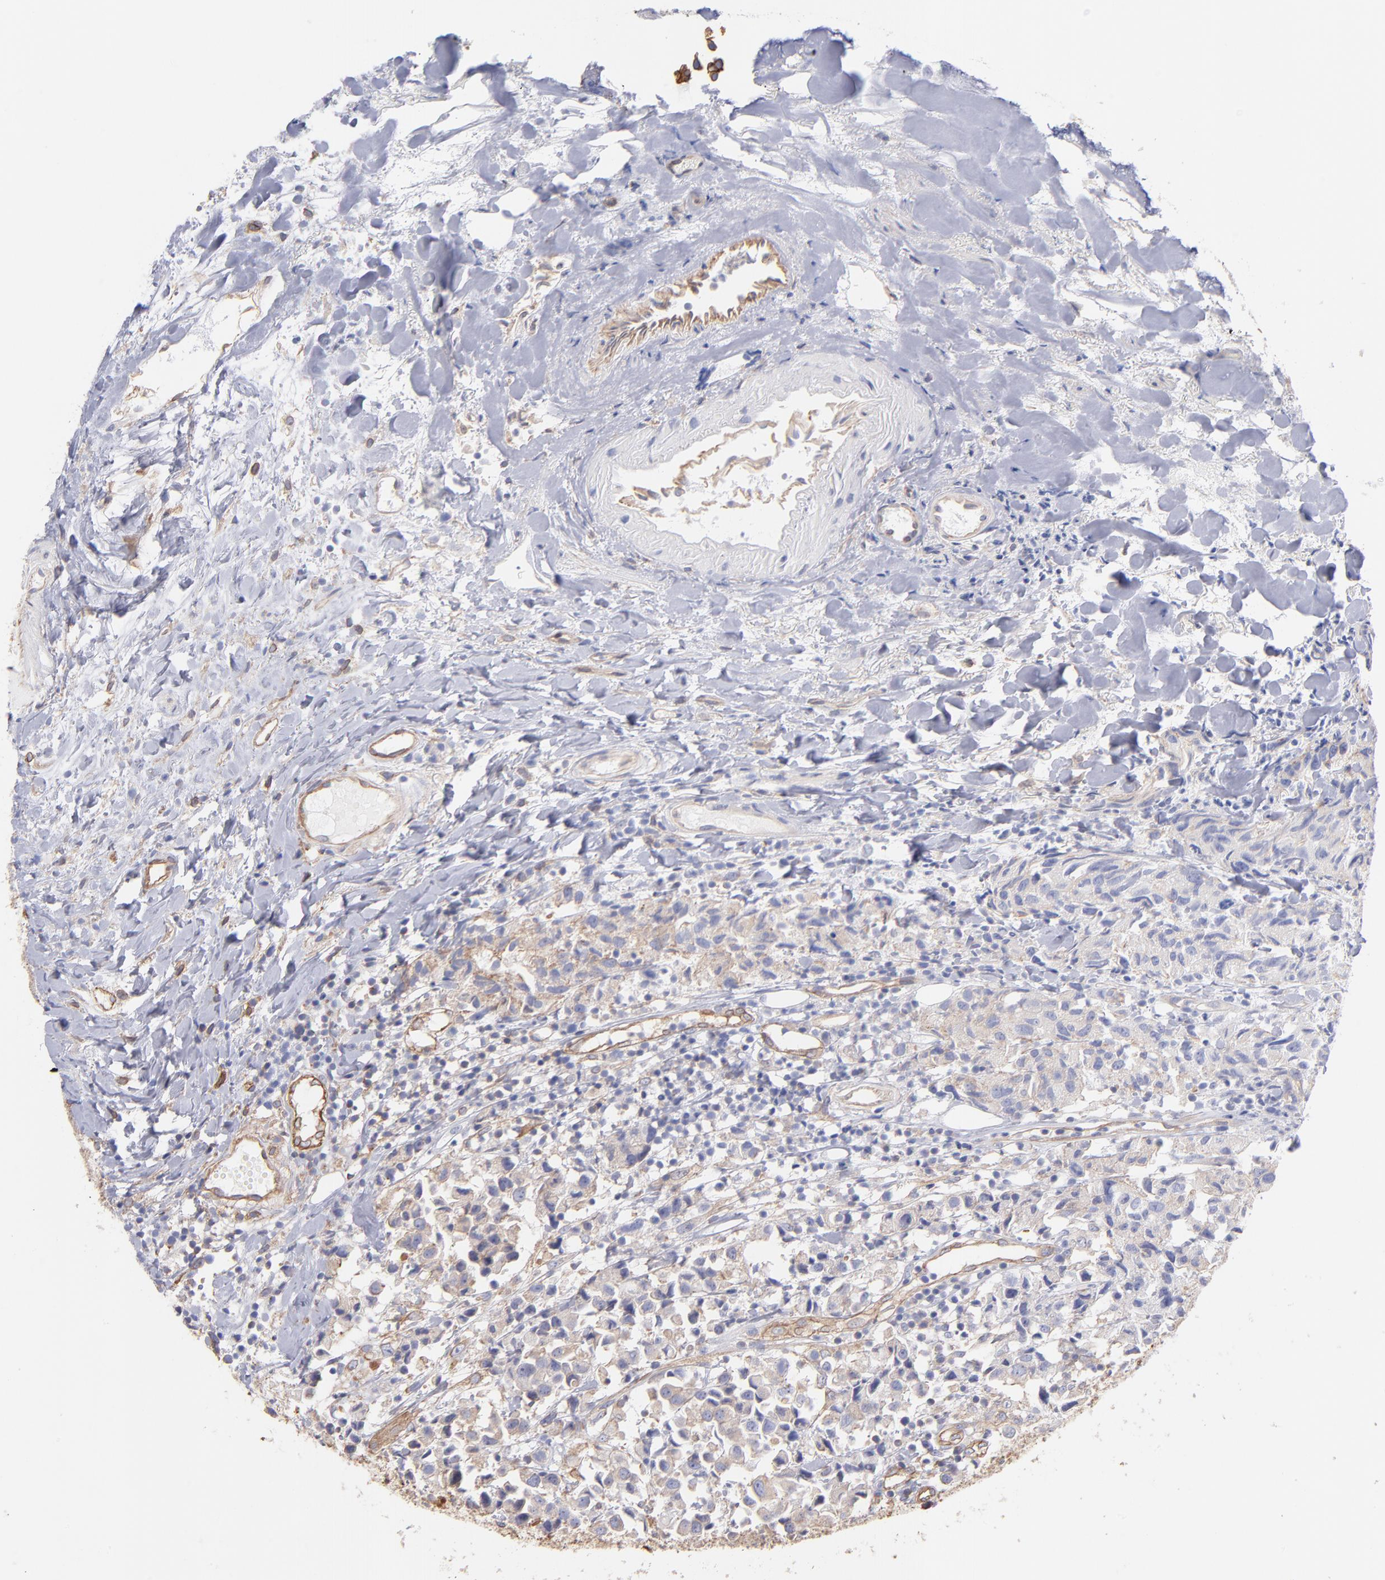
{"staining": {"intensity": "moderate", "quantity": ">75%", "location": "cytoplasmic/membranous"}, "tissue": "urothelial cancer", "cell_type": "Tumor cells", "image_type": "cancer", "snomed": [{"axis": "morphology", "description": "Urothelial carcinoma, High grade"}, {"axis": "topography", "description": "Urinary bladder"}], "caption": "This image exhibits IHC staining of urothelial cancer, with medium moderate cytoplasmic/membranous expression in about >75% of tumor cells.", "gene": "PLEC", "patient": {"sex": "female", "age": 75}}